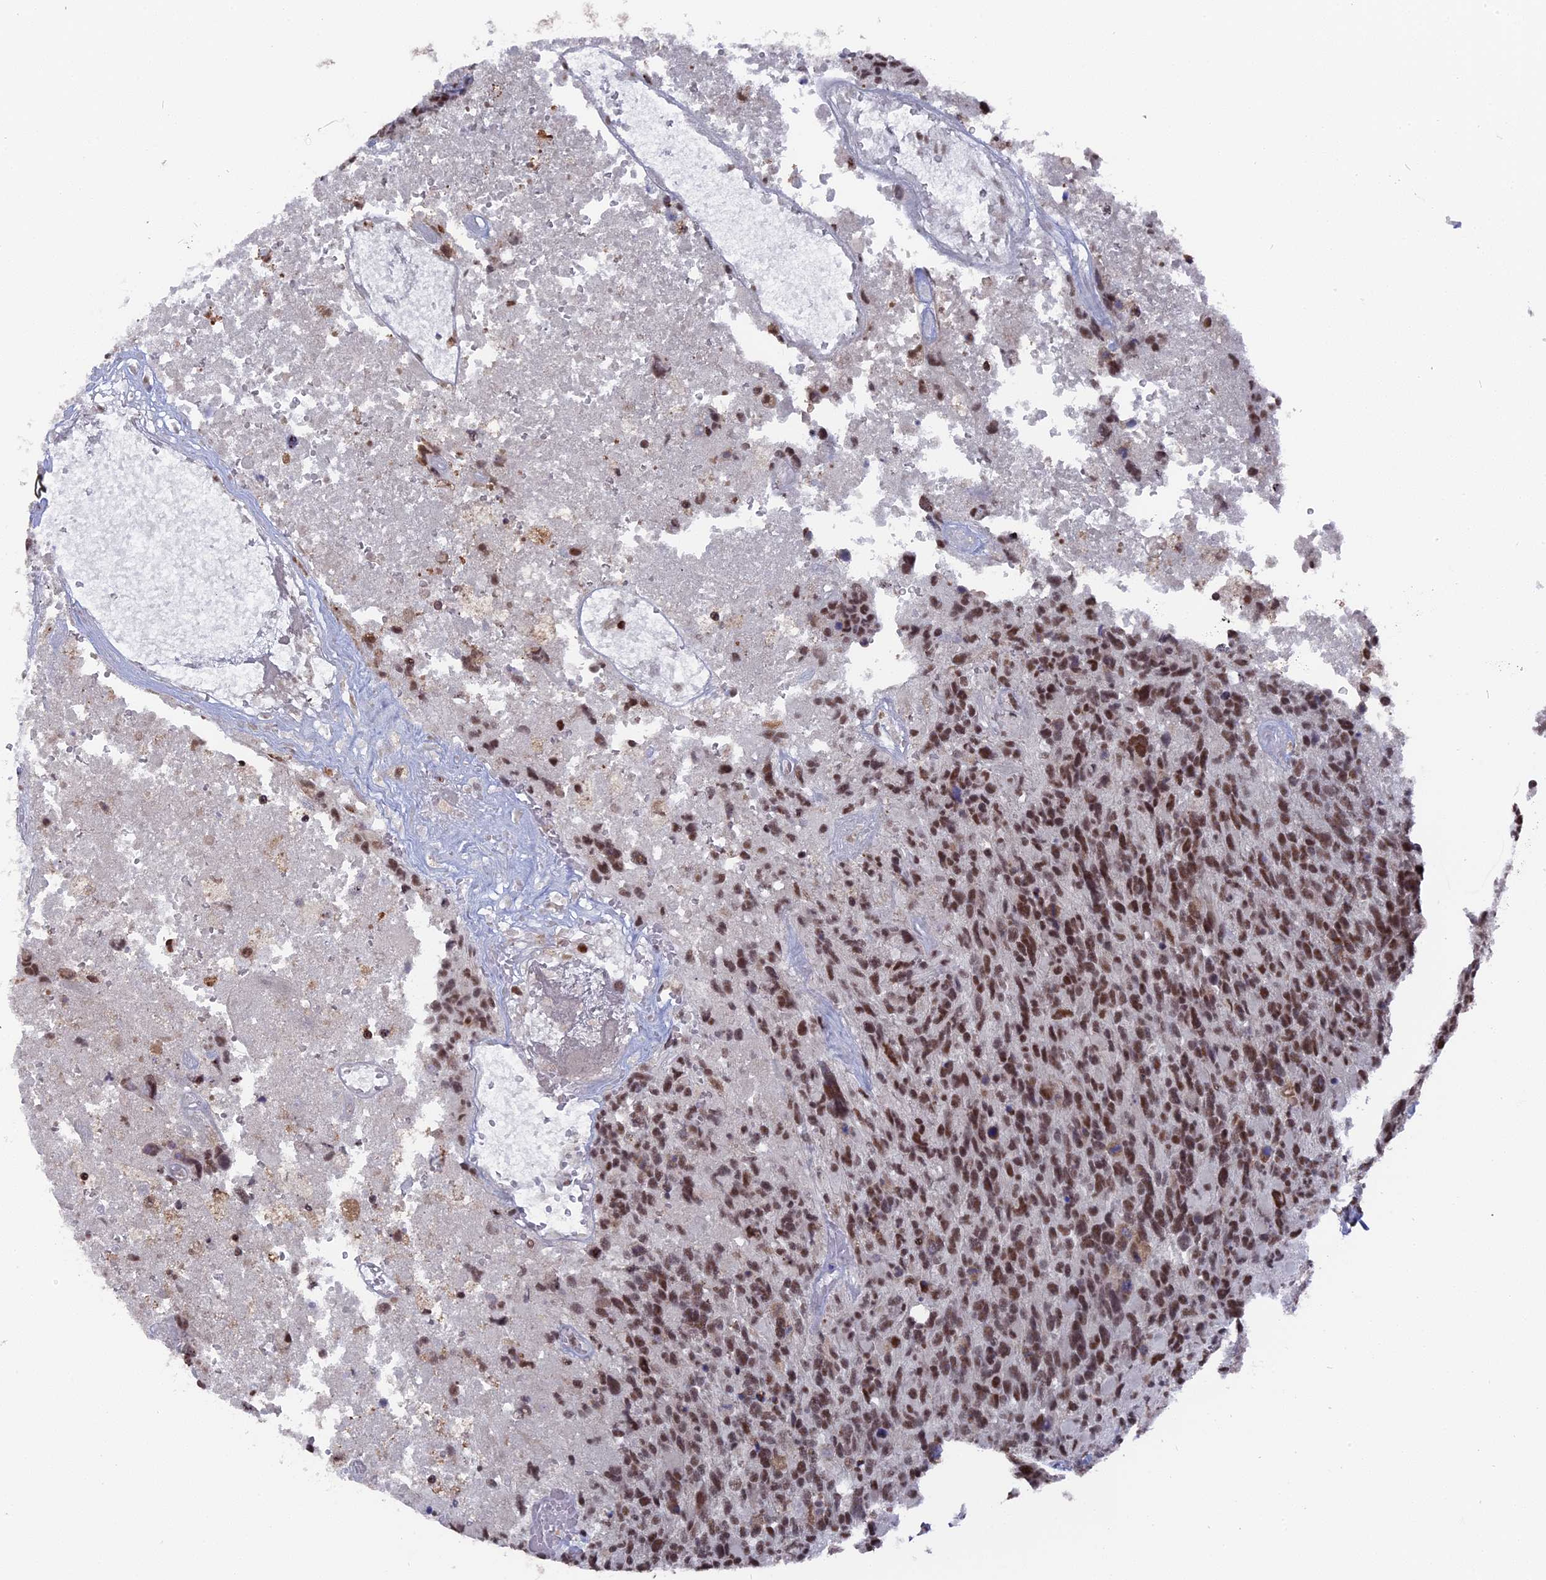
{"staining": {"intensity": "moderate", "quantity": ">75%", "location": "nuclear"}, "tissue": "glioma", "cell_type": "Tumor cells", "image_type": "cancer", "snomed": [{"axis": "morphology", "description": "Glioma, malignant, High grade"}, {"axis": "topography", "description": "Brain"}], "caption": "Immunohistochemistry of human high-grade glioma (malignant) displays medium levels of moderate nuclear staining in about >75% of tumor cells. (Brightfield microscopy of DAB IHC at high magnification).", "gene": "SF3A2", "patient": {"sex": "male", "age": 76}}